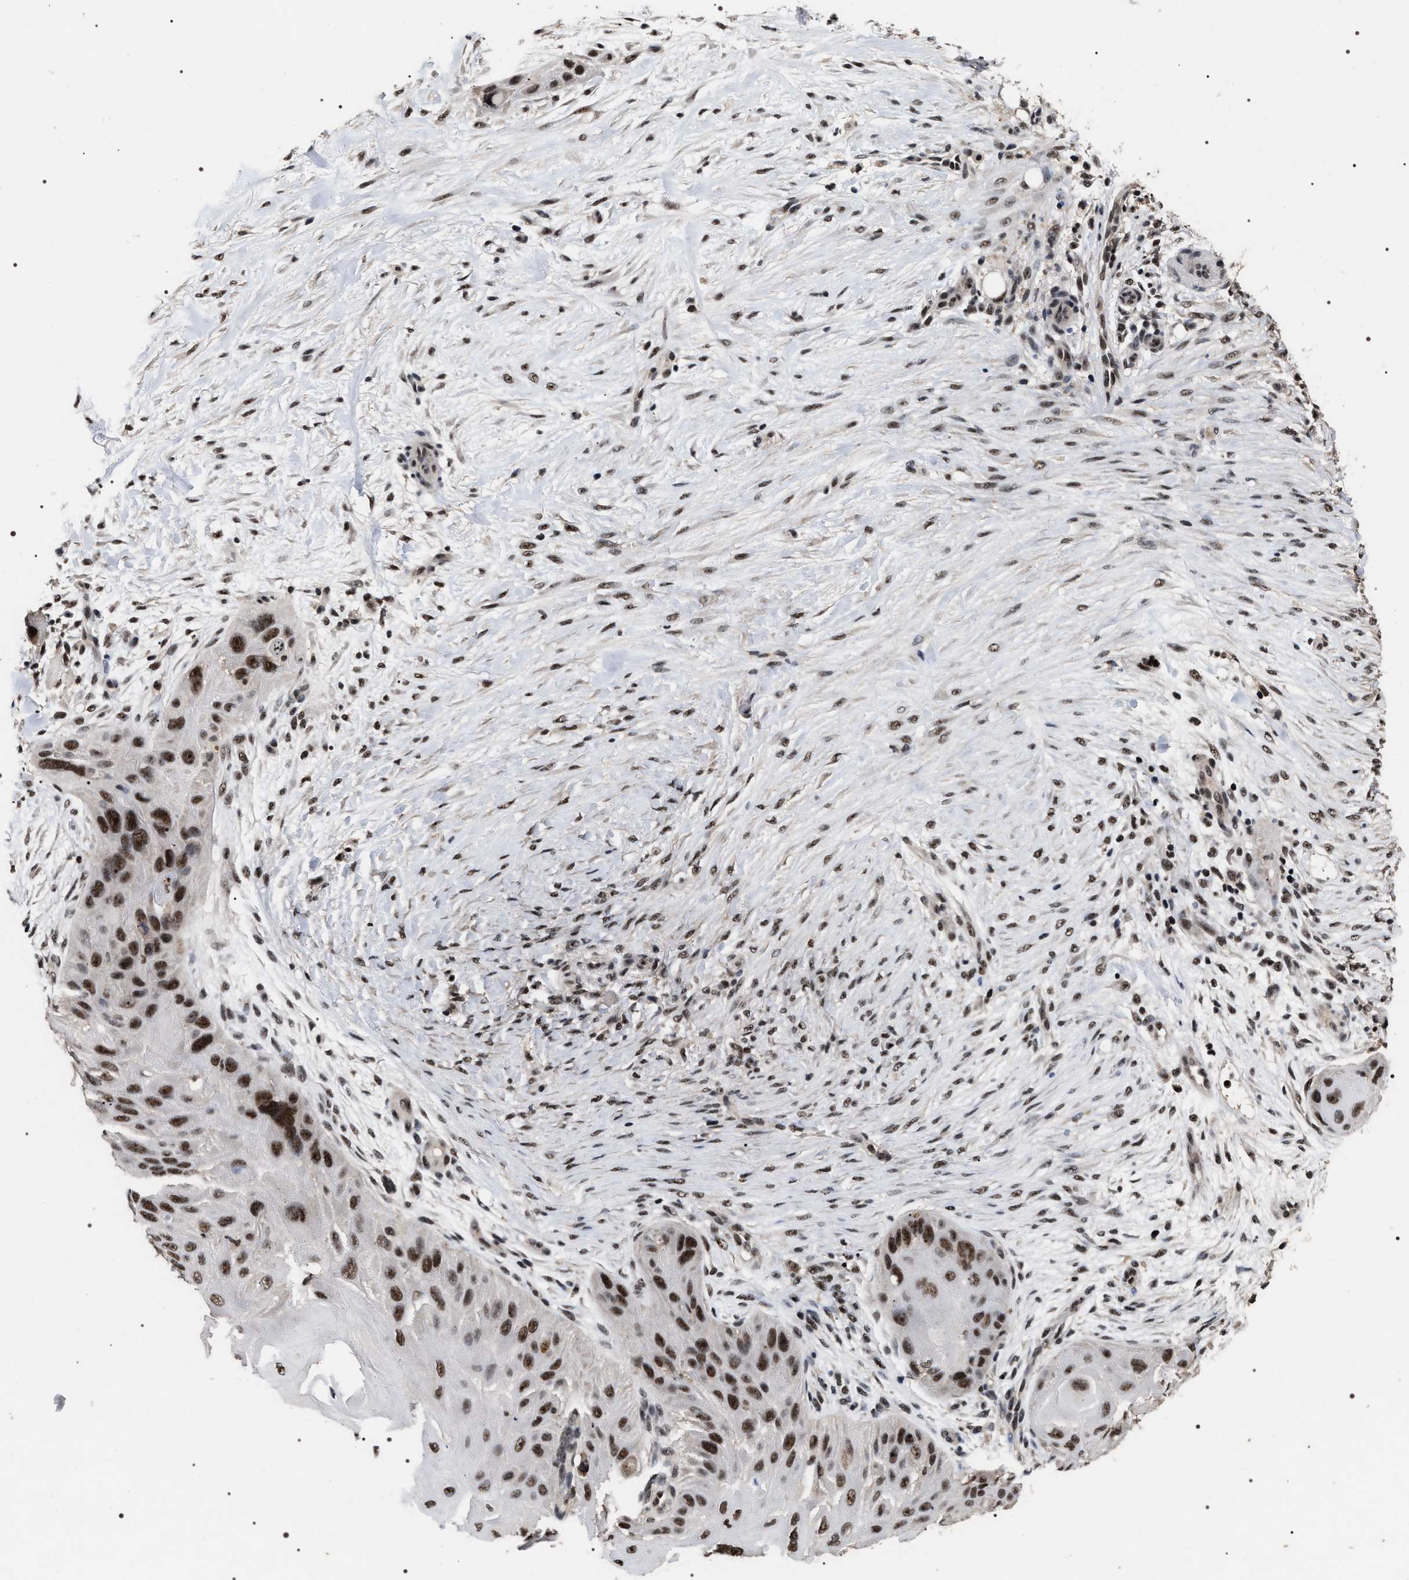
{"staining": {"intensity": "strong", "quantity": ">75%", "location": "nuclear"}, "tissue": "skin cancer", "cell_type": "Tumor cells", "image_type": "cancer", "snomed": [{"axis": "morphology", "description": "Squamous cell carcinoma, NOS"}, {"axis": "topography", "description": "Skin"}], "caption": "The histopathology image demonstrates a brown stain indicating the presence of a protein in the nuclear of tumor cells in skin cancer (squamous cell carcinoma).", "gene": "RRP1B", "patient": {"sex": "female", "age": 77}}